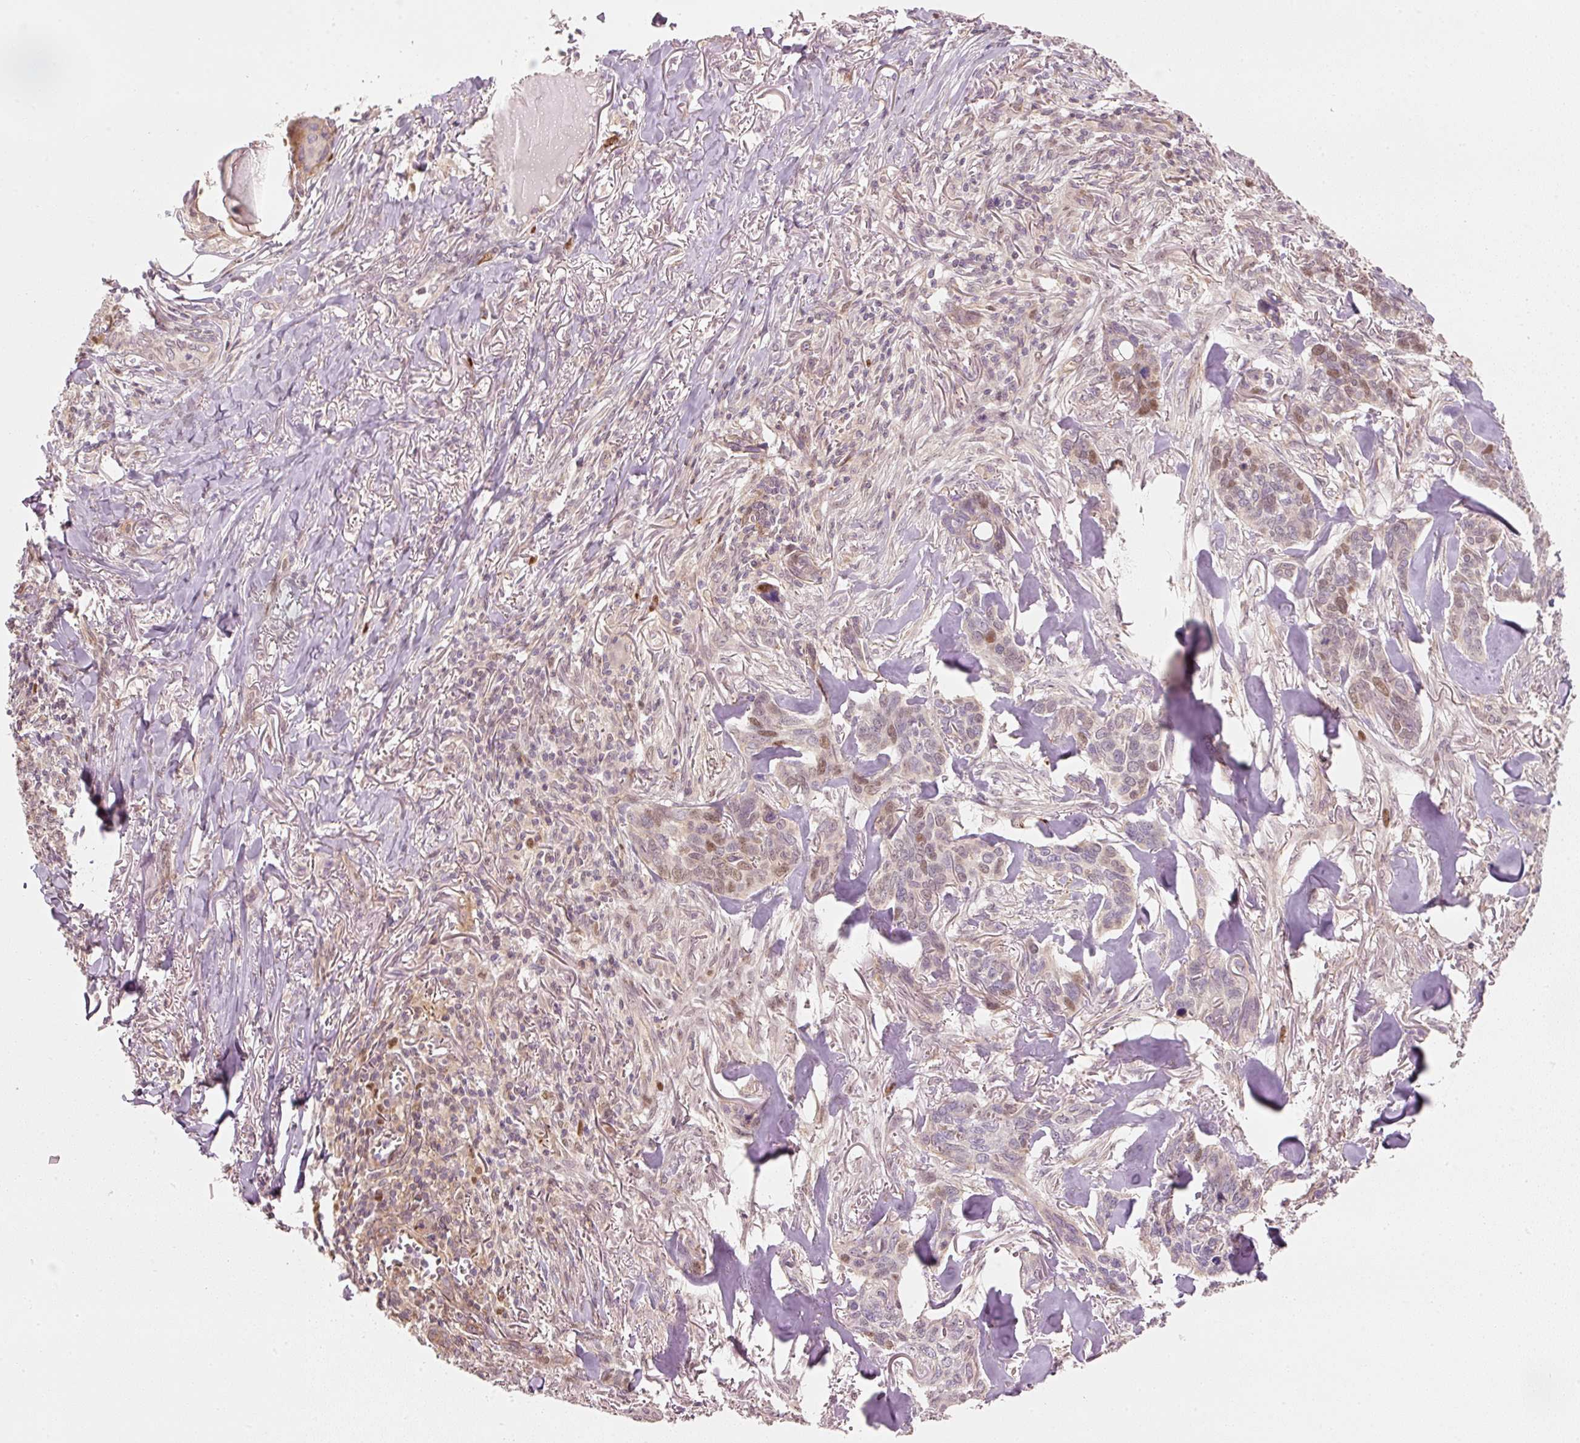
{"staining": {"intensity": "moderate", "quantity": "<25%", "location": "cytoplasmic/membranous,nuclear"}, "tissue": "skin cancer", "cell_type": "Tumor cells", "image_type": "cancer", "snomed": [{"axis": "morphology", "description": "Basal cell carcinoma"}, {"axis": "topography", "description": "Skin"}], "caption": "Immunohistochemical staining of human basal cell carcinoma (skin) exhibits low levels of moderate cytoplasmic/membranous and nuclear expression in about <25% of tumor cells. (brown staining indicates protein expression, while blue staining denotes nuclei).", "gene": "TREX2", "patient": {"sex": "male", "age": 86}}